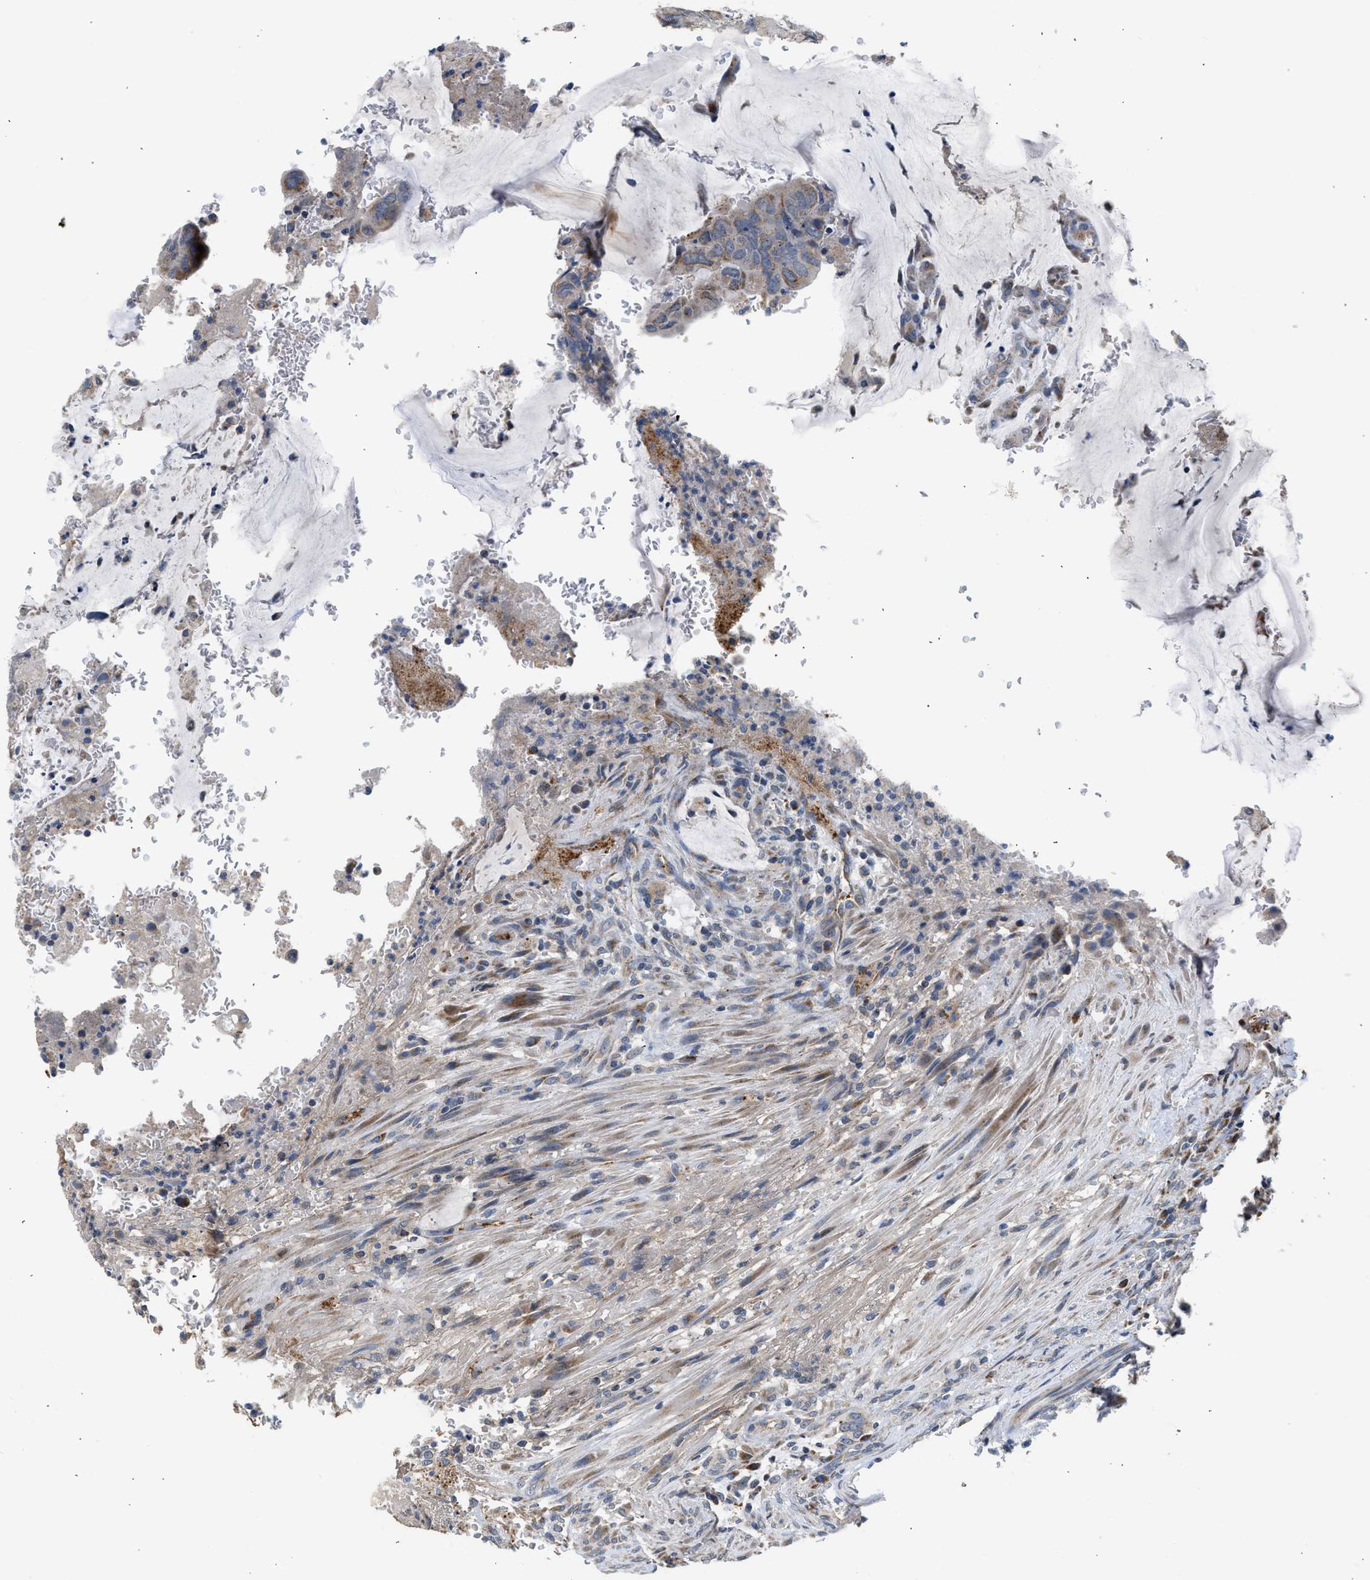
{"staining": {"intensity": "weak", "quantity": "25%-75%", "location": "cytoplasmic/membranous"}, "tissue": "colorectal cancer", "cell_type": "Tumor cells", "image_type": "cancer", "snomed": [{"axis": "morphology", "description": "Normal tissue, NOS"}, {"axis": "morphology", "description": "Adenocarcinoma, NOS"}, {"axis": "topography", "description": "Rectum"}], "caption": "Brown immunohistochemical staining in human colorectal cancer shows weak cytoplasmic/membranous positivity in approximately 25%-75% of tumor cells. The protein of interest is shown in brown color, while the nuclei are stained blue.", "gene": "PIM1", "patient": {"sex": "male", "age": 92}}